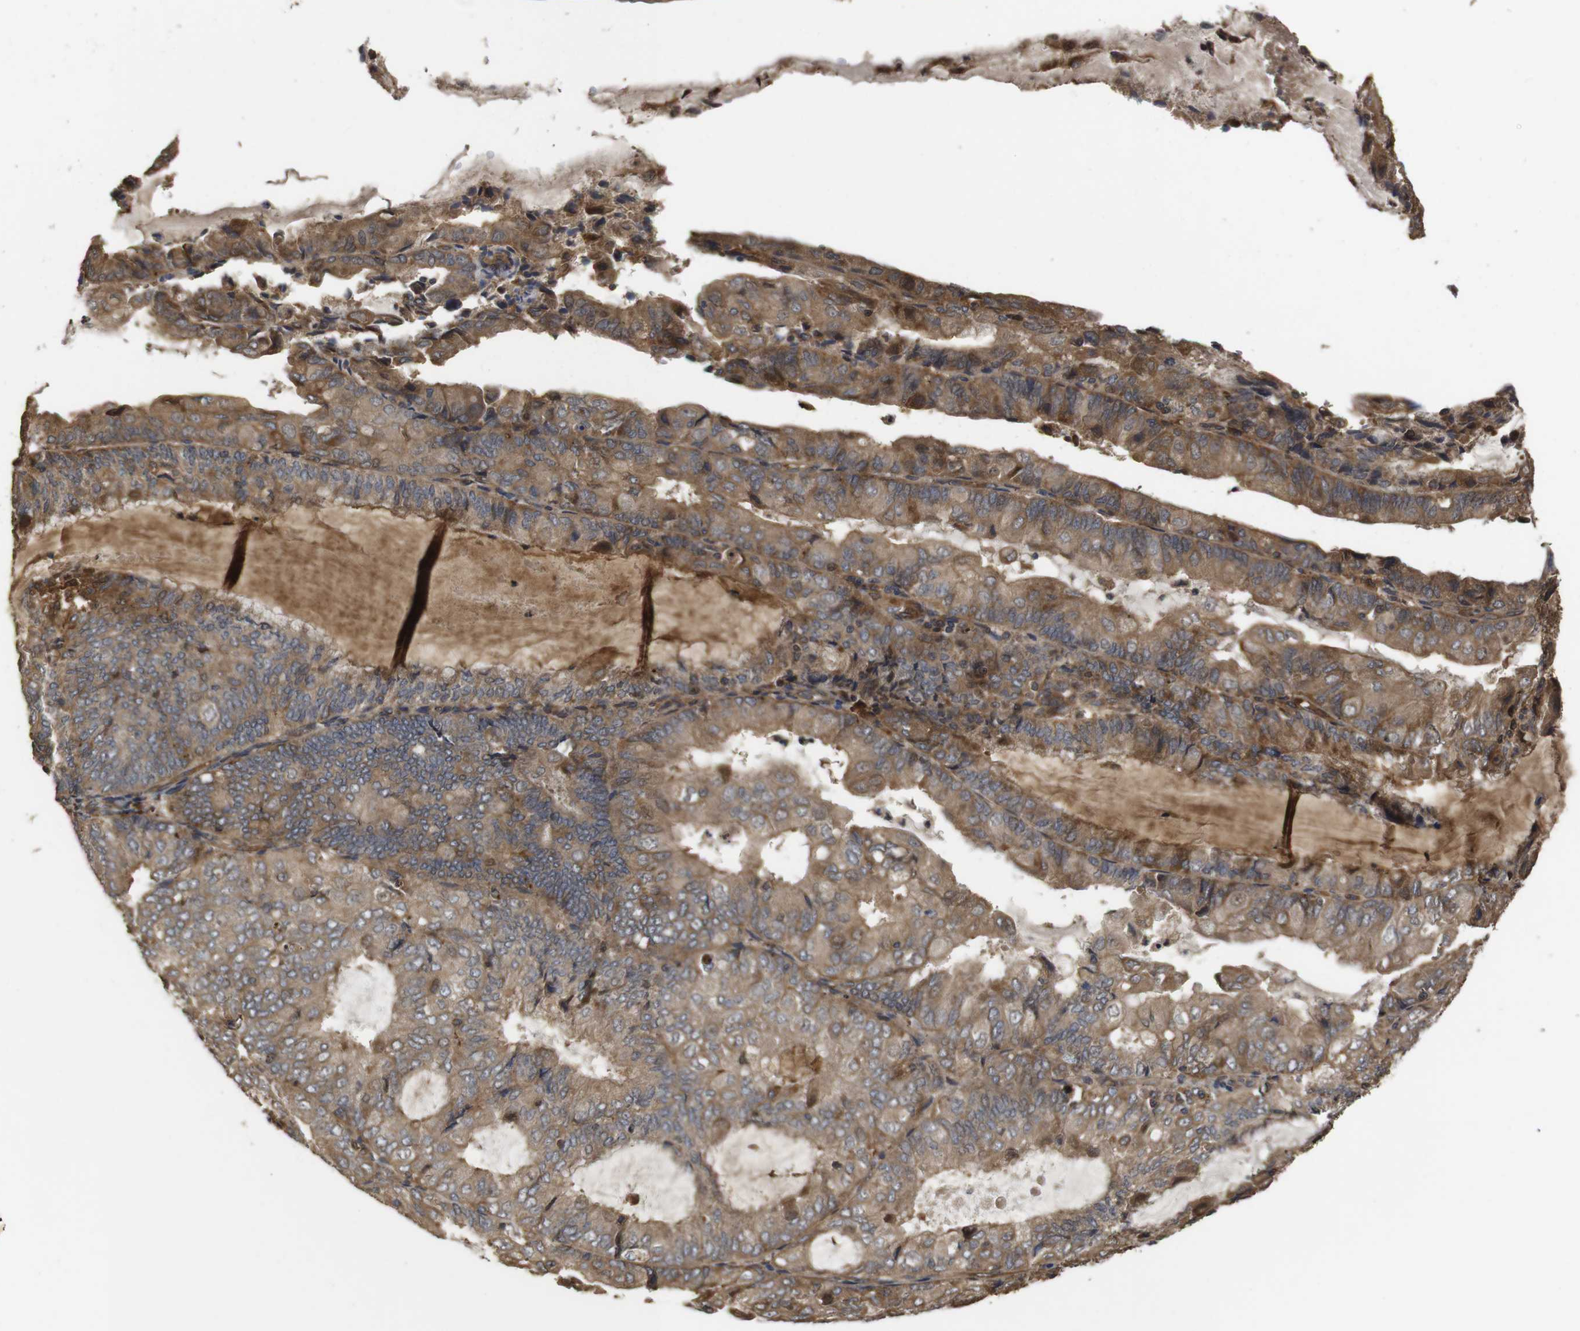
{"staining": {"intensity": "moderate", "quantity": ">75%", "location": "cytoplasmic/membranous"}, "tissue": "endometrial cancer", "cell_type": "Tumor cells", "image_type": "cancer", "snomed": [{"axis": "morphology", "description": "Adenocarcinoma, NOS"}, {"axis": "topography", "description": "Endometrium"}], "caption": "Adenocarcinoma (endometrial) tissue displays moderate cytoplasmic/membranous expression in approximately >75% of tumor cells, visualized by immunohistochemistry.", "gene": "PTPN14", "patient": {"sex": "female", "age": 81}}